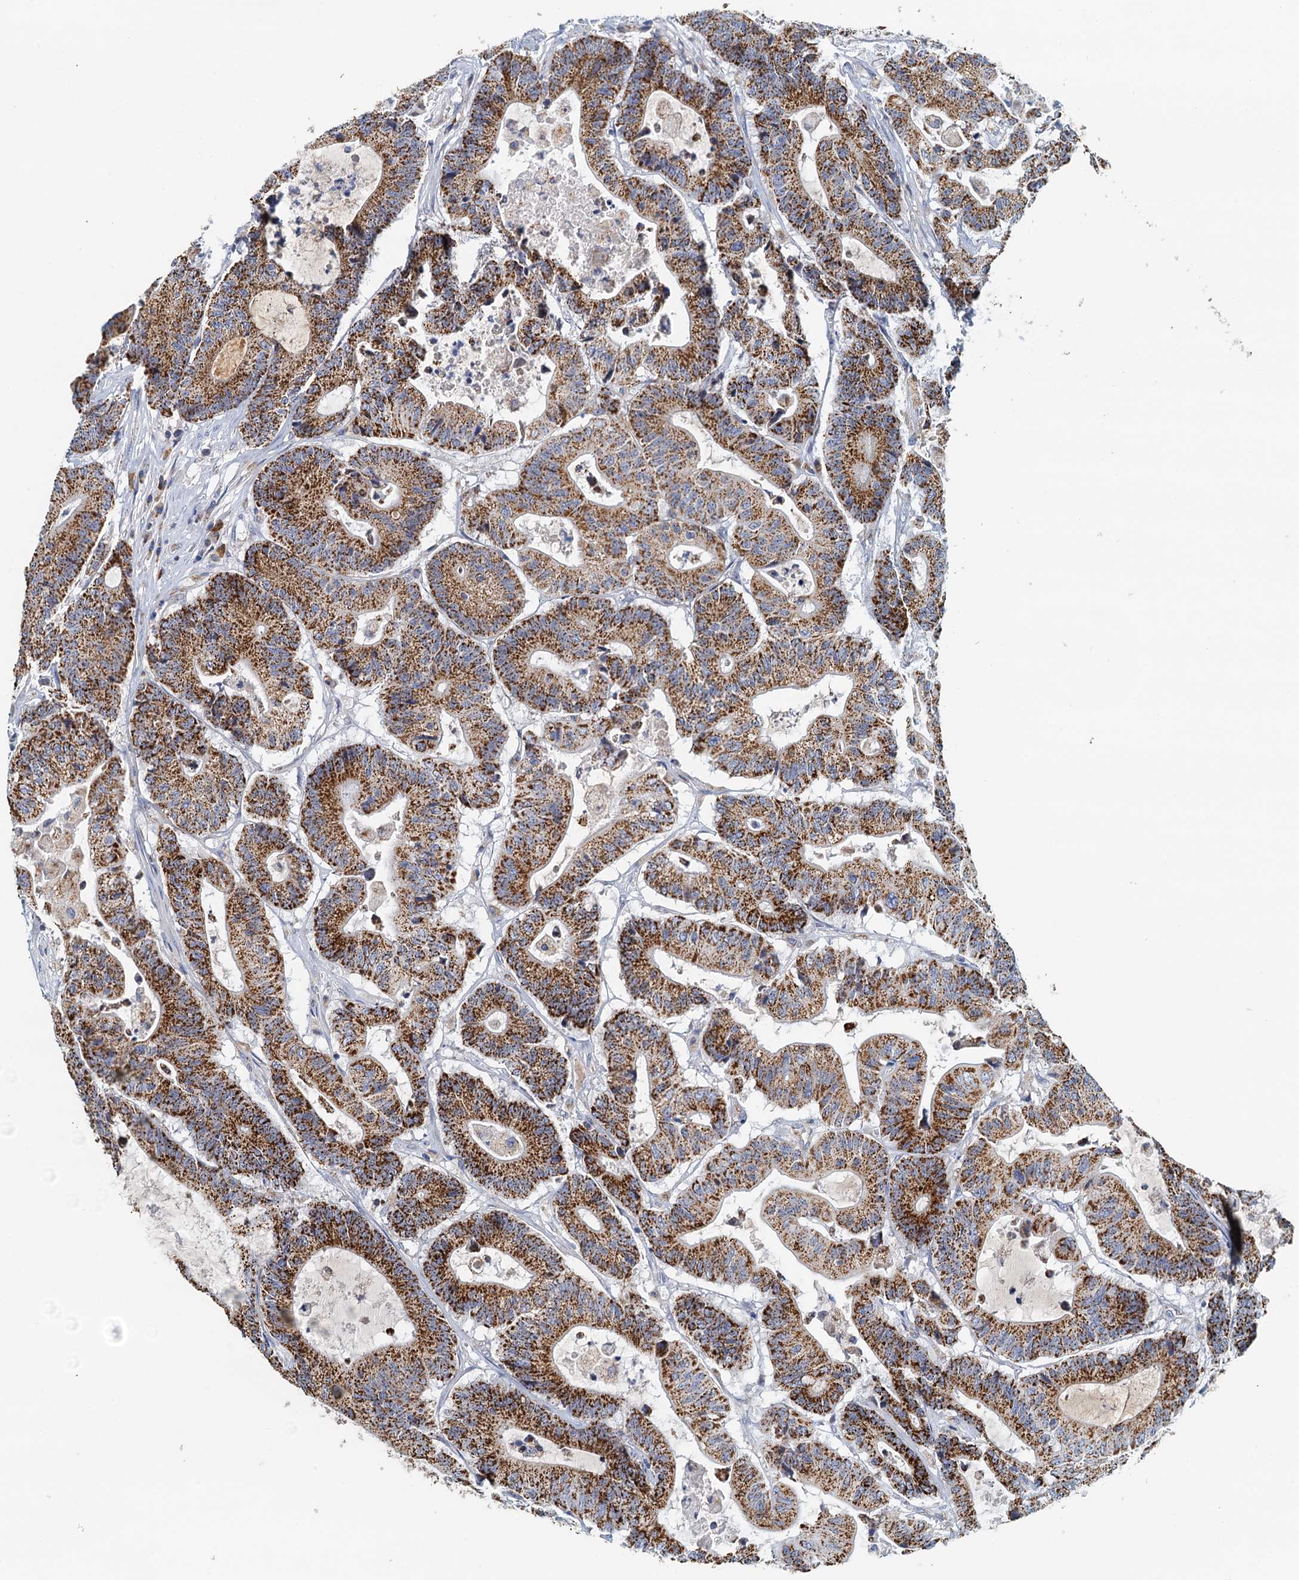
{"staining": {"intensity": "strong", "quantity": ">75%", "location": "cytoplasmic/membranous"}, "tissue": "colorectal cancer", "cell_type": "Tumor cells", "image_type": "cancer", "snomed": [{"axis": "morphology", "description": "Adenocarcinoma, NOS"}, {"axis": "topography", "description": "Colon"}], "caption": "Immunohistochemical staining of colorectal cancer (adenocarcinoma) reveals high levels of strong cytoplasmic/membranous protein expression in approximately >75% of tumor cells. (DAB (3,3'-diaminobenzidine) IHC, brown staining for protein, blue staining for nuclei).", "gene": "POC1A", "patient": {"sex": "female", "age": 84}}